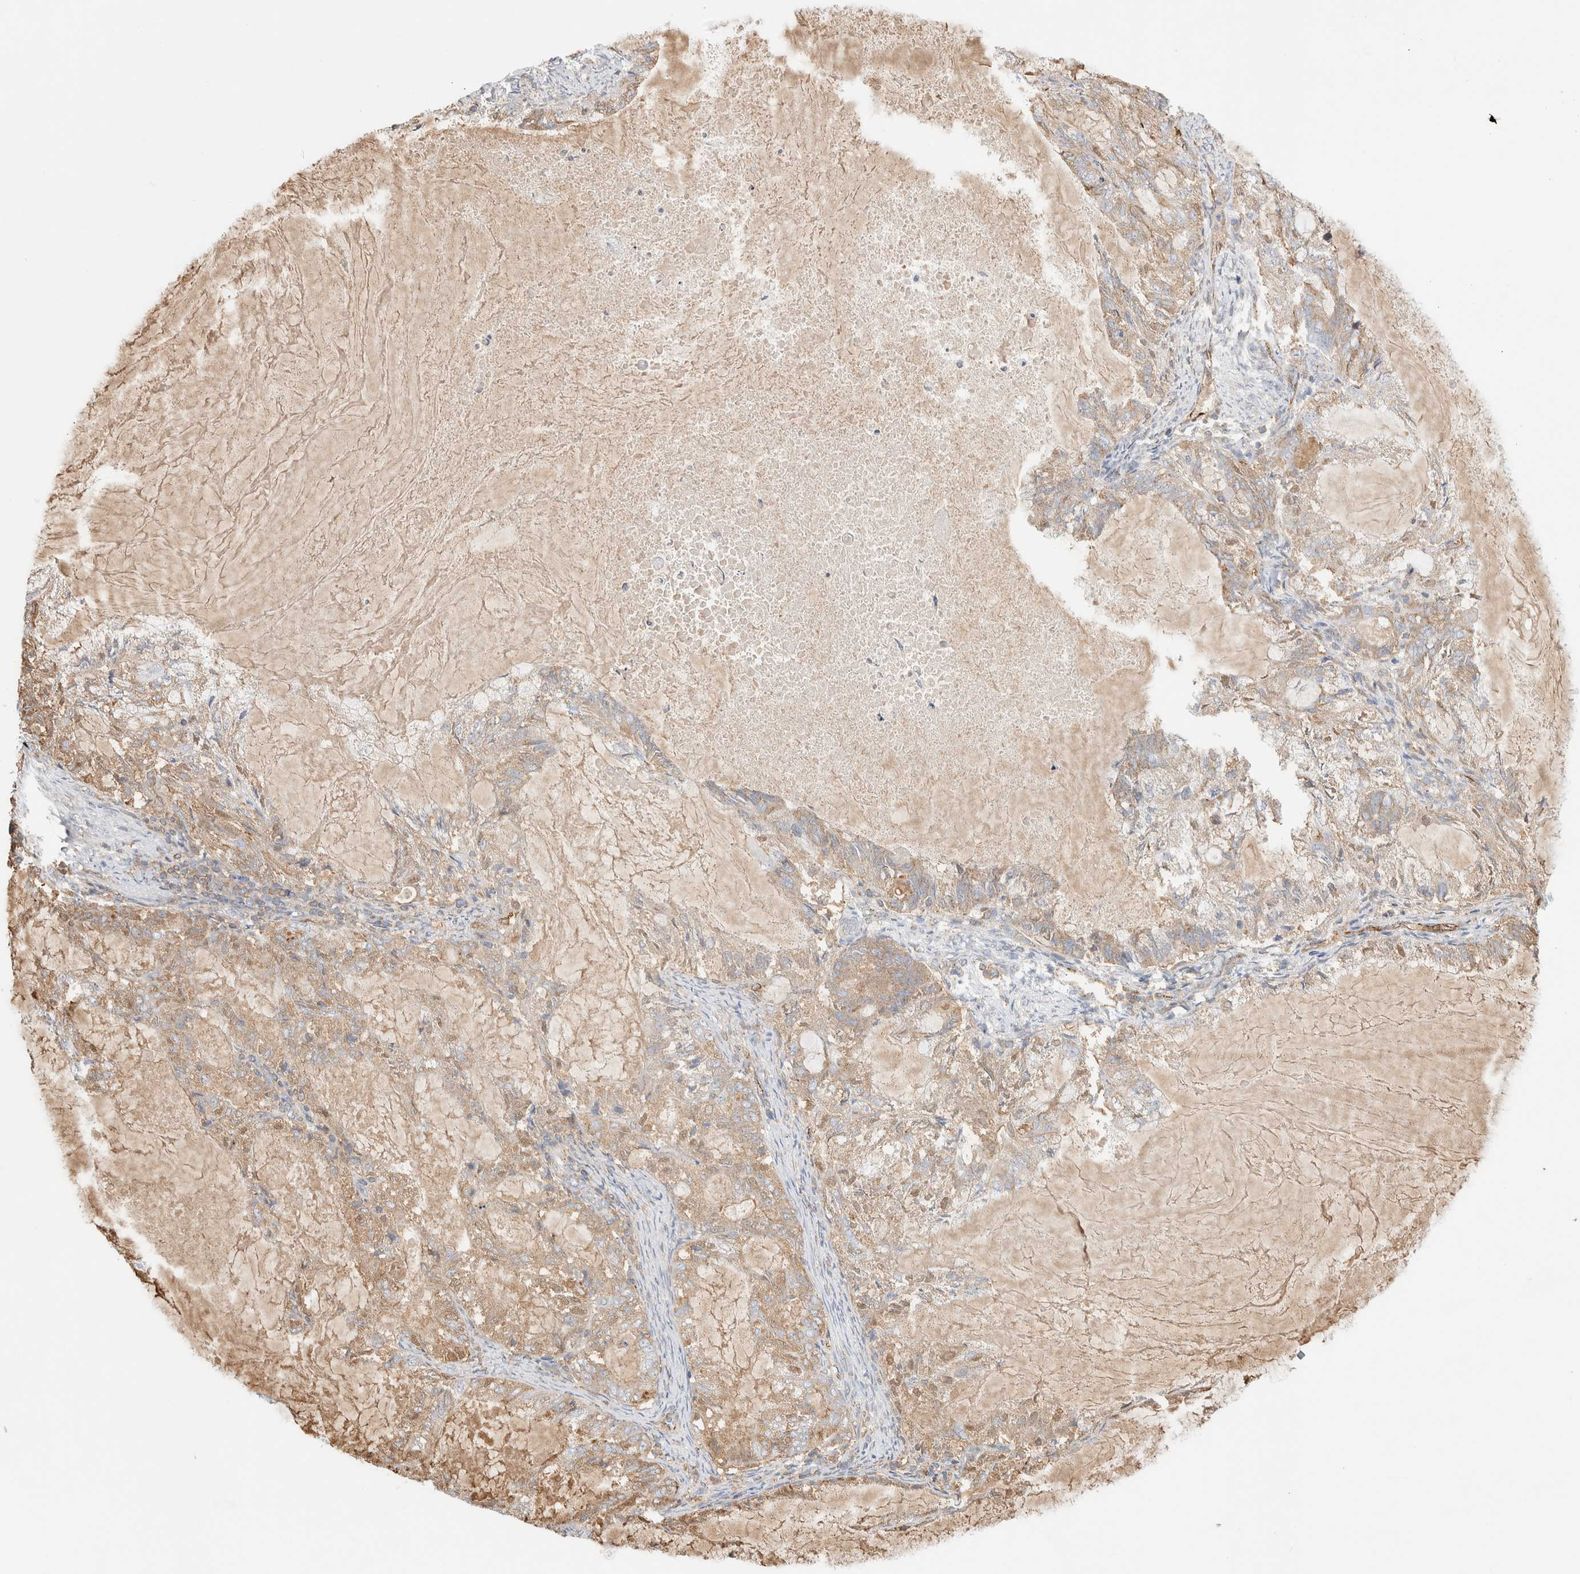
{"staining": {"intensity": "weak", "quantity": ">75%", "location": "cytoplasmic/membranous"}, "tissue": "endometrial cancer", "cell_type": "Tumor cells", "image_type": "cancer", "snomed": [{"axis": "morphology", "description": "Adenocarcinoma, NOS"}, {"axis": "topography", "description": "Endometrium"}], "caption": "Immunohistochemistry (IHC) of adenocarcinoma (endometrial) shows low levels of weak cytoplasmic/membranous positivity in about >75% of tumor cells. (DAB (3,3'-diaminobenzidine) IHC, brown staining for protein, blue staining for nuclei).", "gene": "CNPY4", "patient": {"sex": "female", "age": 86}}